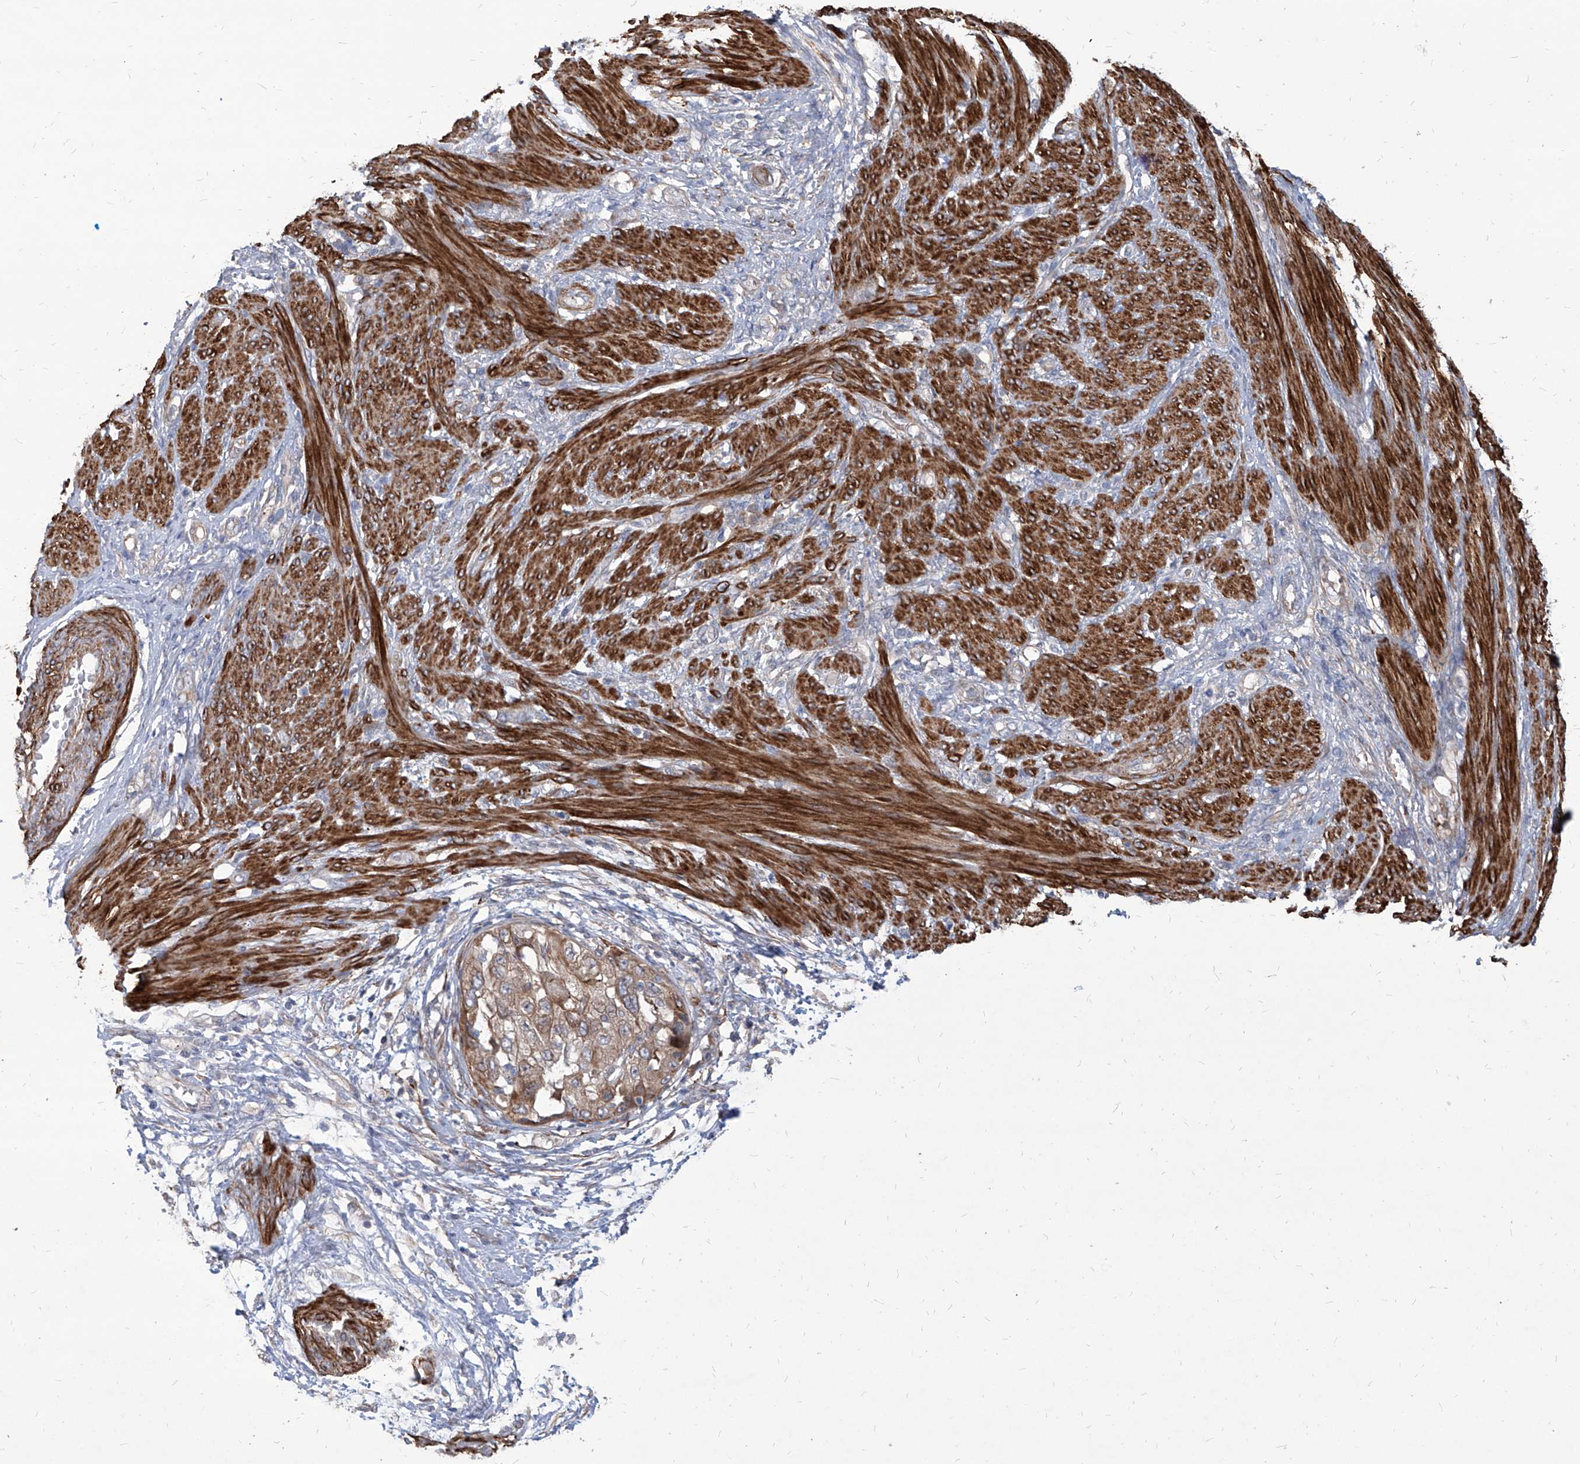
{"staining": {"intensity": "moderate", "quantity": ">75%", "location": "cytoplasmic/membranous"}, "tissue": "endometrial cancer", "cell_type": "Tumor cells", "image_type": "cancer", "snomed": [{"axis": "morphology", "description": "Adenocarcinoma, NOS"}, {"axis": "topography", "description": "Endometrium"}], "caption": "Endometrial adenocarcinoma stained with a brown dye exhibits moderate cytoplasmic/membranous positive expression in approximately >75% of tumor cells.", "gene": "FAM83B", "patient": {"sex": "female", "age": 85}}